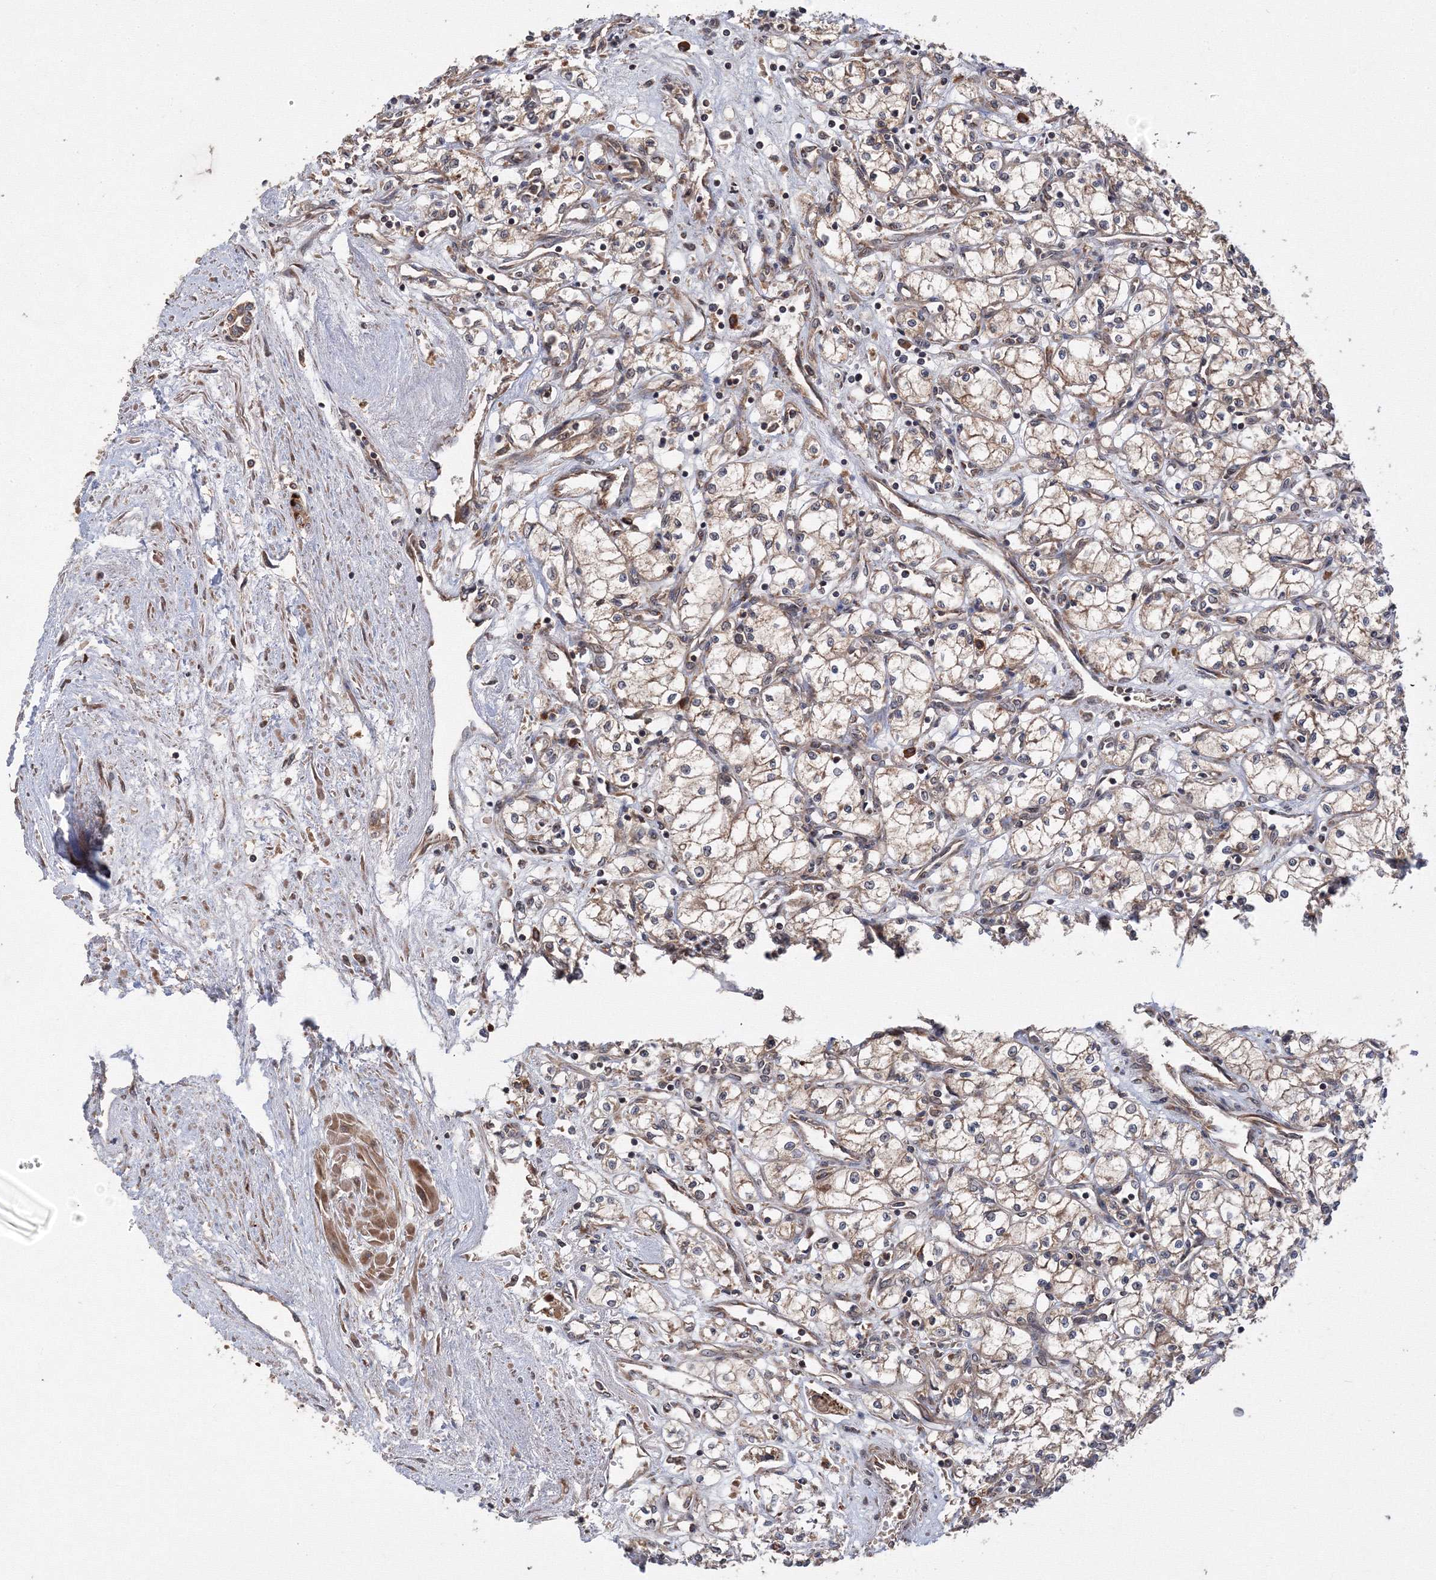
{"staining": {"intensity": "weak", "quantity": ">75%", "location": "cytoplasmic/membranous"}, "tissue": "renal cancer", "cell_type": "Tumor cells", "image_type": "cancer", "snomed": [{"axis": "morphology", "description": "Adenocarcinoma, NOS"}, {"axis": "topography", "description": "Kidney"}], "caption": "Renal cancer was stained to show a protein in brown. There is low levels of weak cytoplasmic/membranous staining in about >75% of tumor cells. Immunohistochemistry (ihc) stains the protein in brown and the nuclei are stained blue.", "gene": "ATG3", "patient": {"sex": "male", "age": 59}}